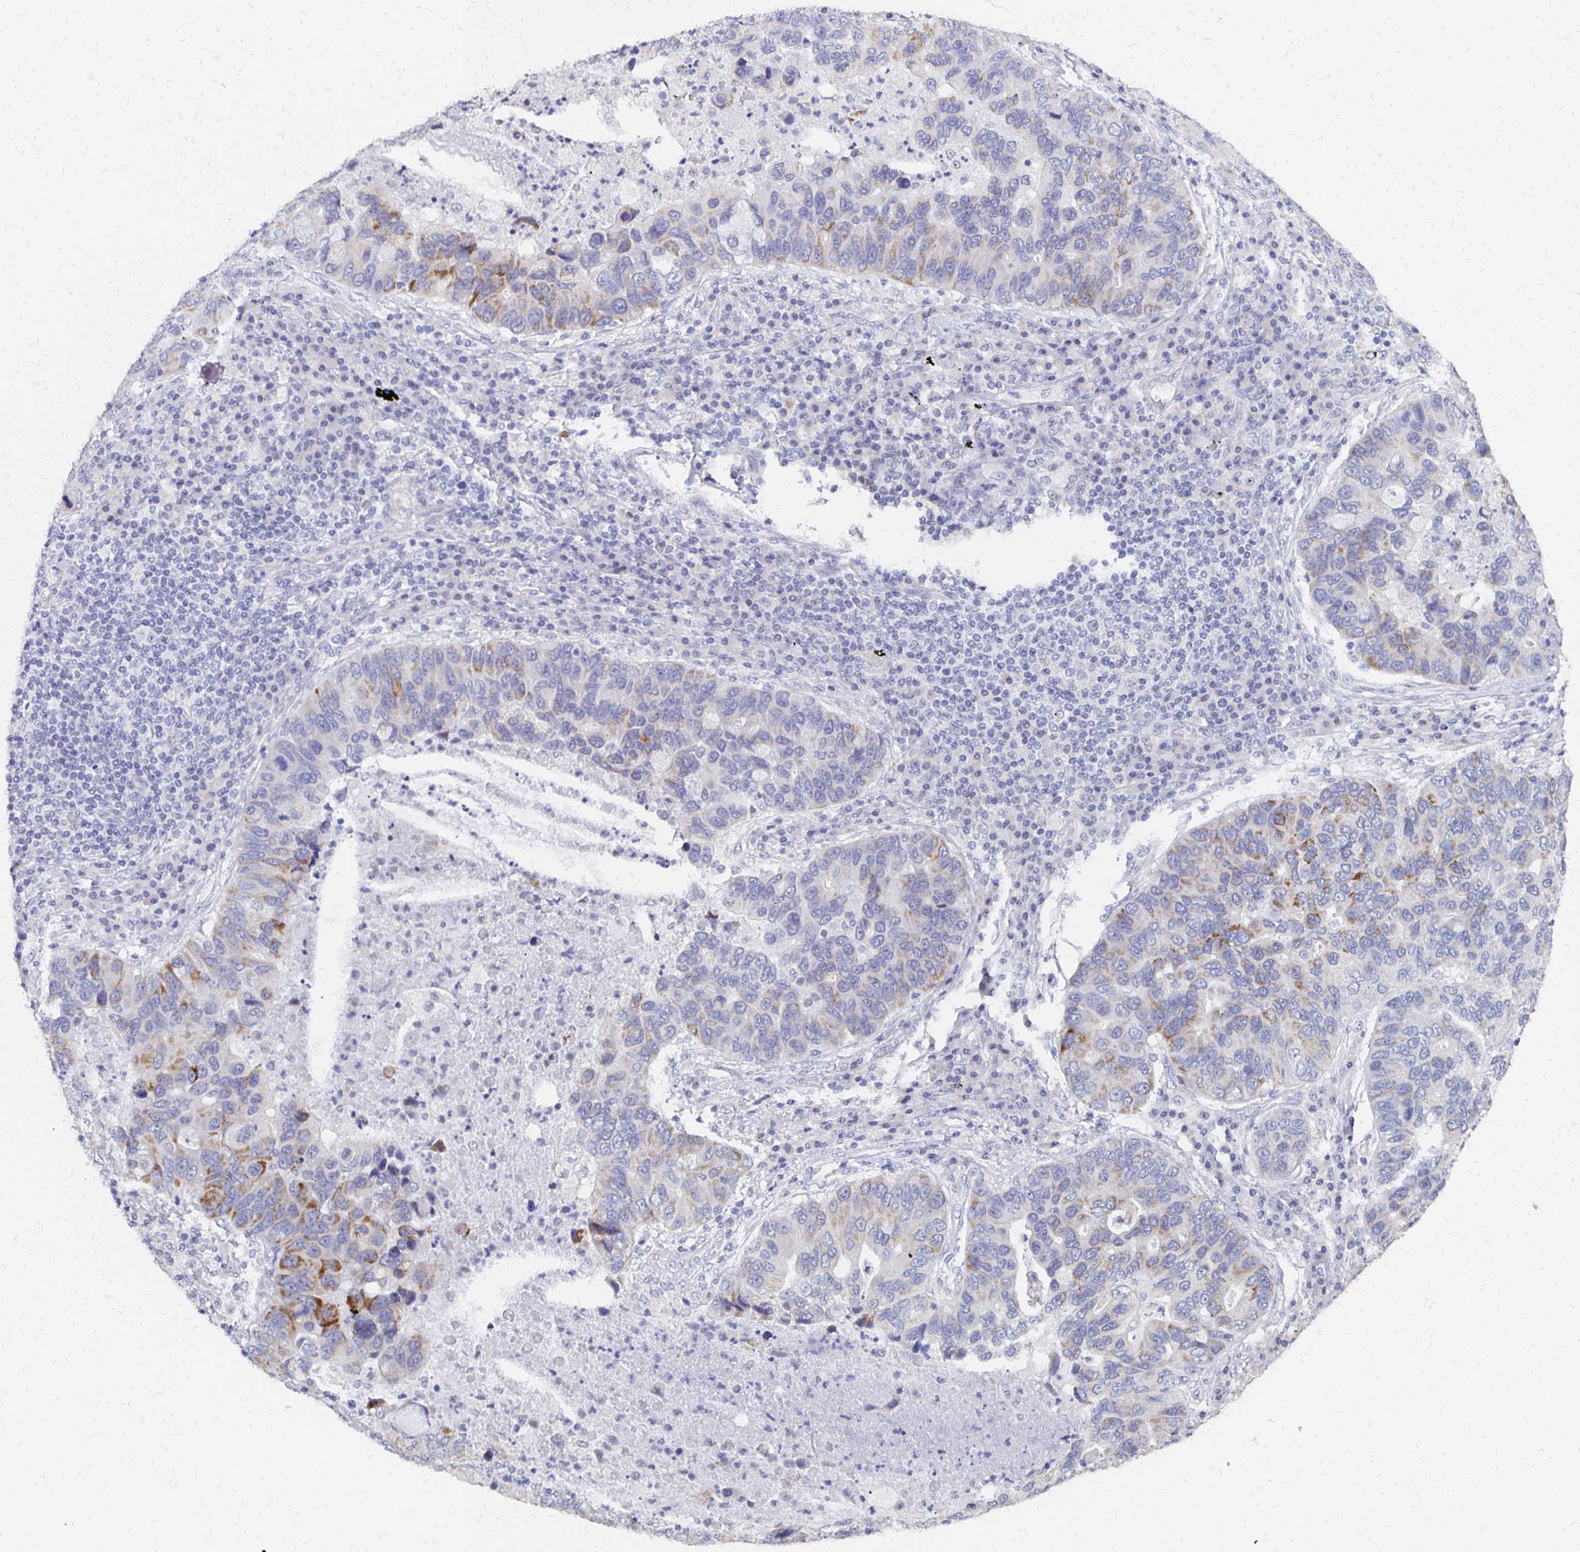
{"staining": {"intensity": "strong", "quantity": "<25%", "location": "cytoplasmic/membranous"}, "tissue": "lung cancer", "cell_type": "Tumor cells", "image_type": "cancer", "snomed": [{"axis": "morphology", "description": "Adenocarcinoma, NOS"}, {"axis": "morphology", "description": "Adenocarcinoma, metastatic, NOS"}, {"axis": "topography", "description": "Lymph node"}, {"axis": "topography", "description": "Lung"}], "caption": "Lung cancer was stained to show a protein in brown. There is medium levels of strong cytoplasmic/membranous expression in about <25% of tumor cells.", "gene": "ATOSB", "patient": {"sex": "female", "age": 54}}